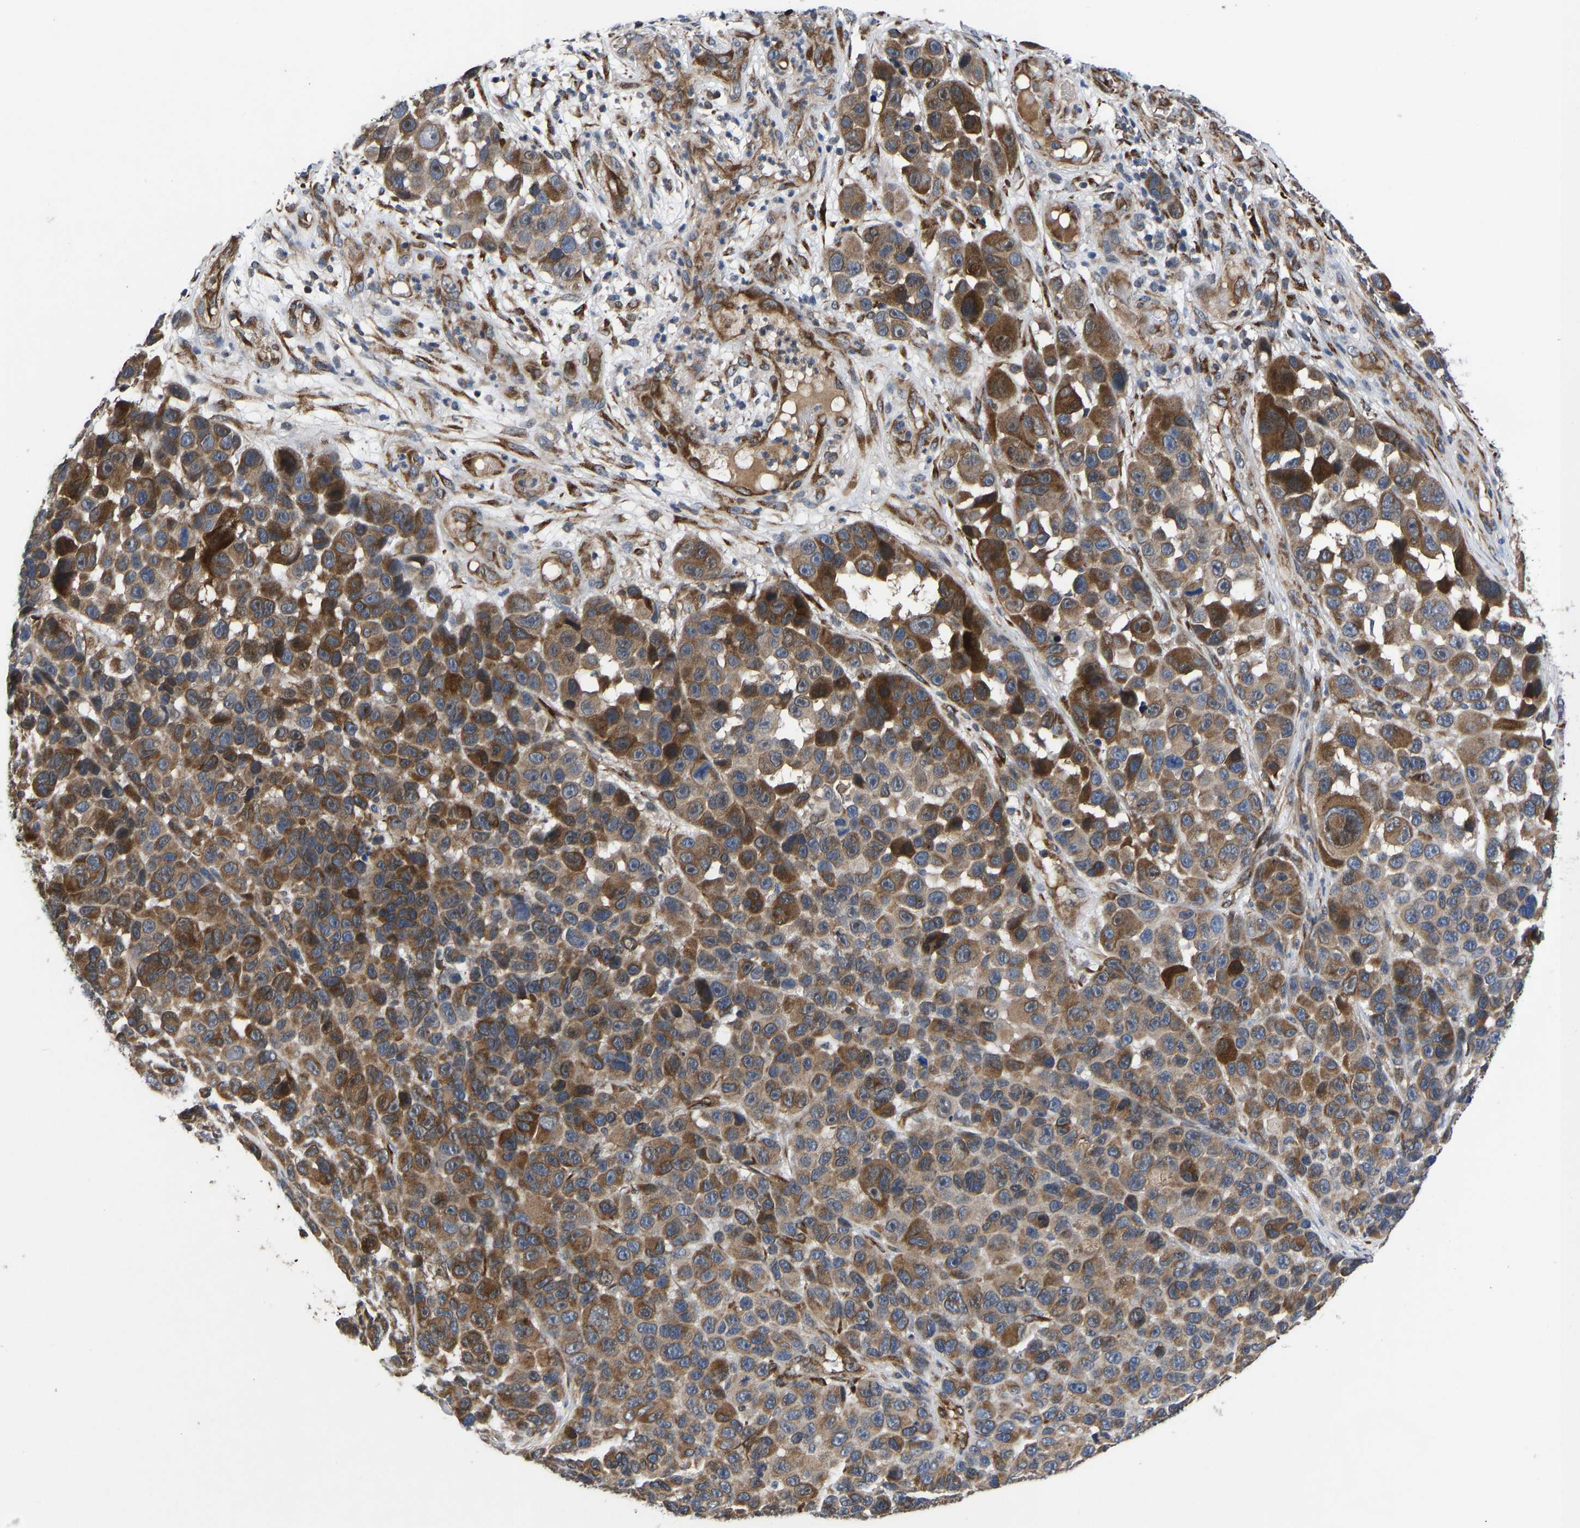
{"staining": {"intensity": "strong", "quantity": ">75%", "location": "cytoplasmic/membranous"}, "tissue": "melanoma", "cell_type": "Tumor cells", "image_type": "cancer", "snomed": [{"axis": "morphology", "description": "Malignant melanoma, NOS"}, {"axis": "topography", "description": "Skin"}], "caption": "Immunohistochemistry of malignant melanoma exhibits high levels of strong cytoplasmic/membranous expression in approximately >75% of tumor cells.", "gene": "FRRS1", "patient": {"sex": "male", "age": 53}}